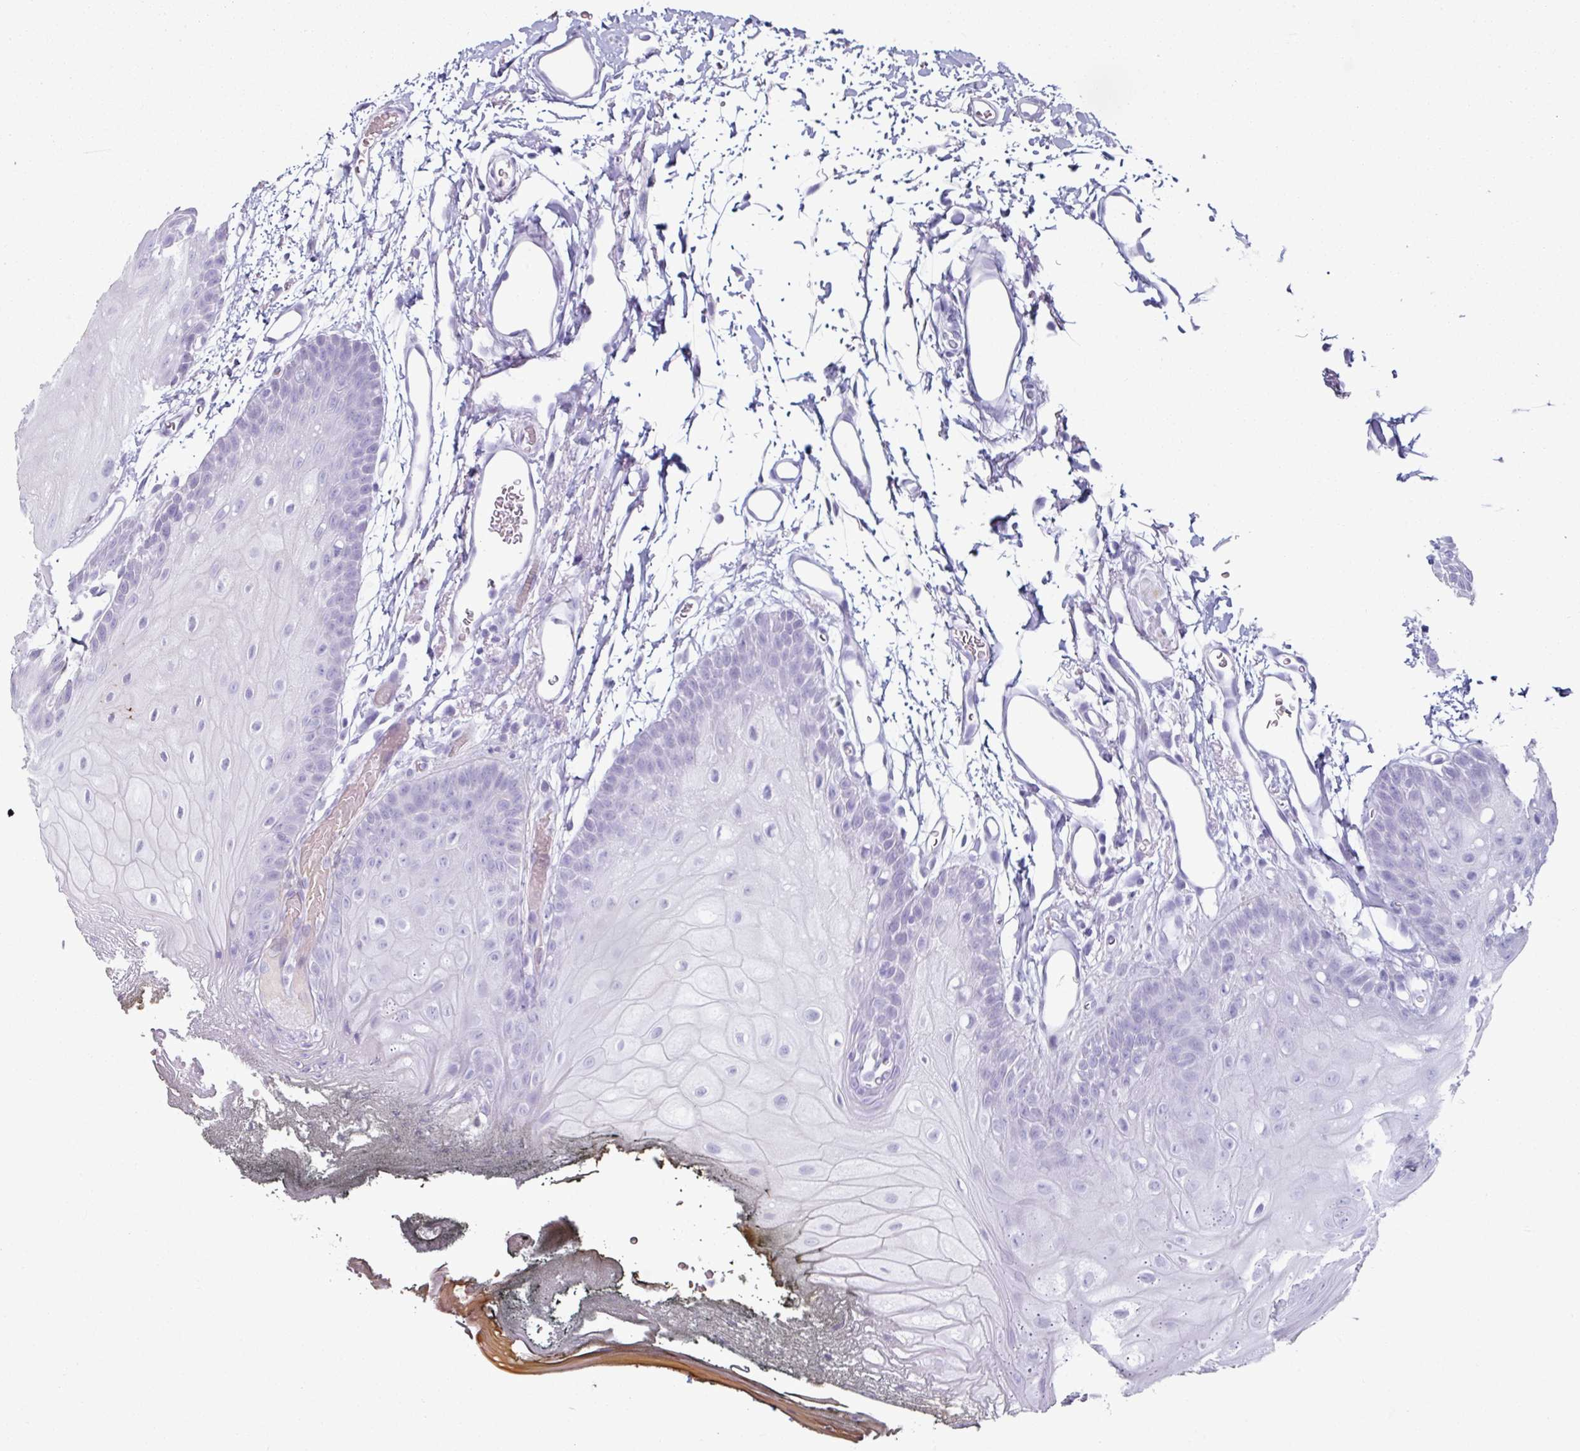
{"staining": {"intensity": "negative", "quantity": "none", "location": "none"}, "tissue": "oral mucosa", "cell_type": "Squamous epithelial cells", "image_type": "normal", "snomed": [{"axis": "morphology", "description": "Normal tissue, NOS"}, {"axis": "morphology", "description": "Squamous cell carcinoma, NOS"}, {"axis": "topography", "description": "Oral tissue"}, {"axis": "topography", "description": "Head-Neck"}], "caption": "DAB immunohistochemical staining of normal oral mucosa exhibits no significant expression in squamous epithelial cells. (Immunohistochemistry (ihc), brightfield microscopy, high magnification).", "gene": "CLCA1", "patient": {"sex": "female", "age": 81}}